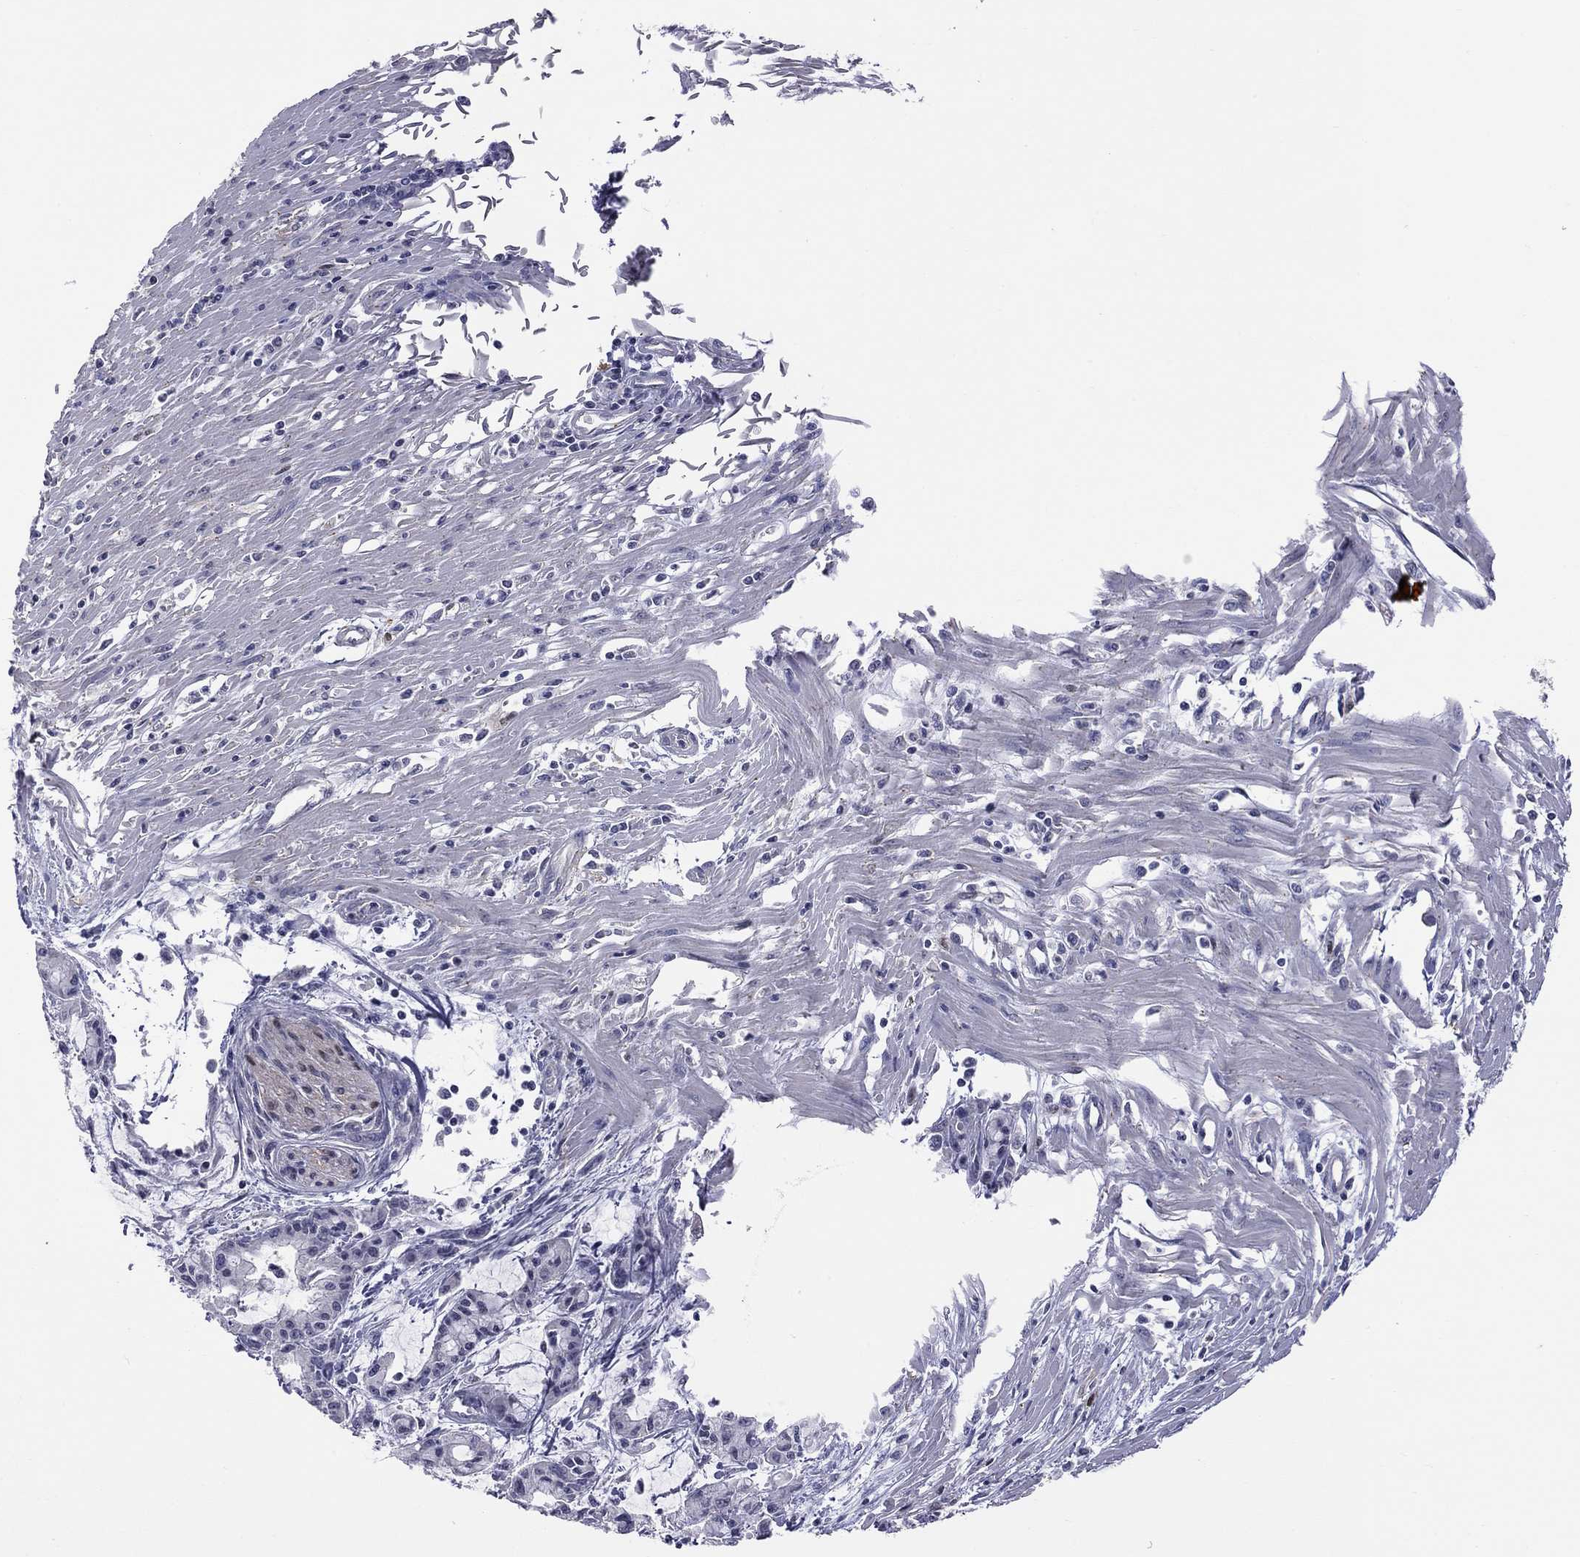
{"staining": {"intensity": "negative", "quantity": "none", "location": "none"}, "tissue": "pancreatic cancer", "cell_type": "Tumor cells", "image_type": "cancer", "snomed": [{"axis": "morphology", "description": "Adenocarcinoma, NOS"}, {"axis": "topography", "description": "Pancreas"}], "caption": "Pancreatic cancer was stained to show a protein in brown. There is no significant positivity in tumor cells.", "gene": "HYLS1", "patient": {"sex": "male", "age": 48}}